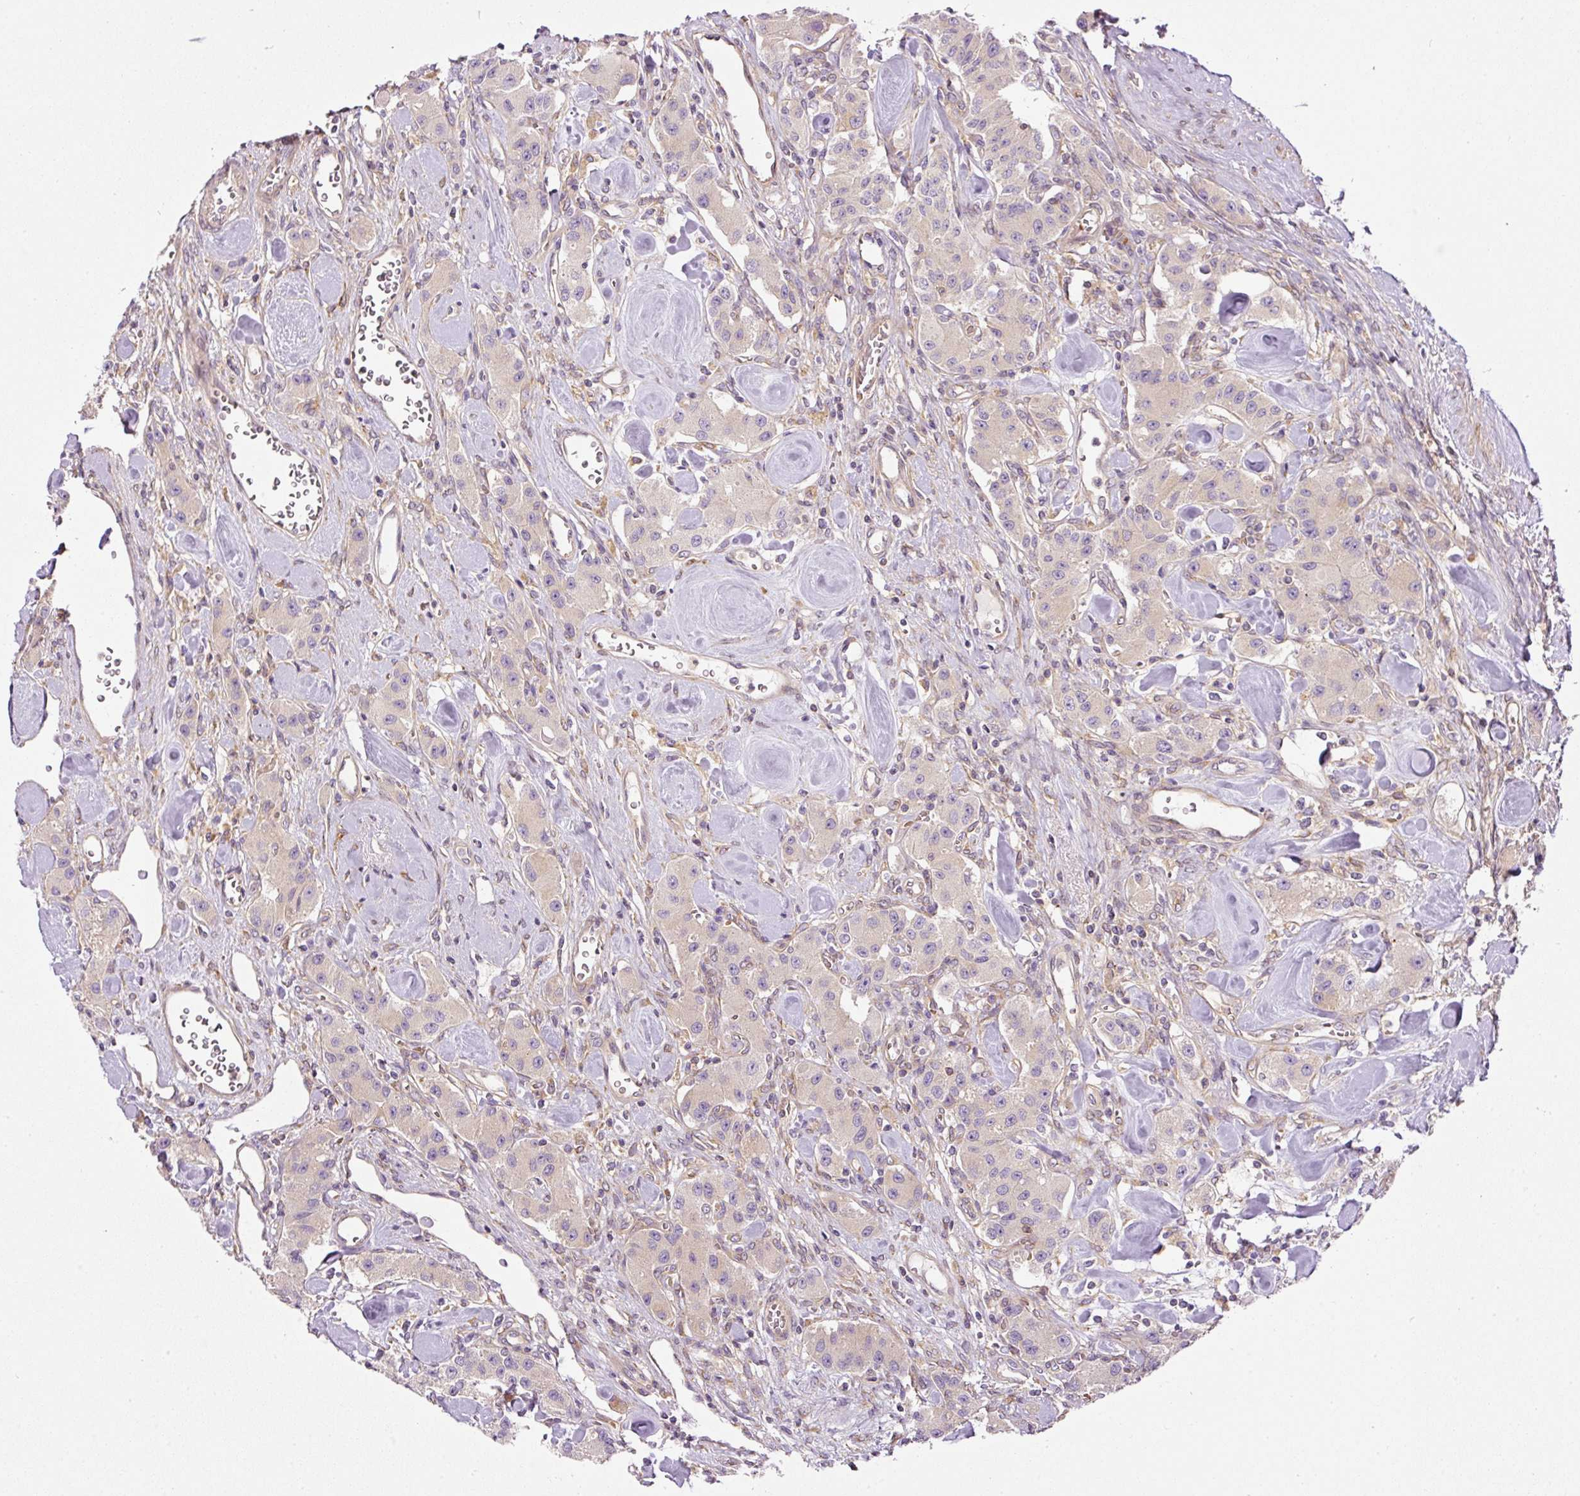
{"staining": {"intensity": "negative", "quantity": "none", "location": "none"}, "tissue": "carcinoid", "cell_type": "Tumor cells", "image_type": "cancer", "snomed": [{"axis": "morphology", "description": "Carcinoid, malignant, NOS"}, {"axis": "topography", "description": "Pancreas"}], "caption": "Immunohistochemistry image of neoplastic tissue: malignant carcinoid stained with DAB (3,3'-diaminobenzidine) demonstrates no significant protein expression in tumor cells. Nuclei are stained in blue.", "gene": "TBC1D2B", "patient": {"sex": "male", "age": 41}}